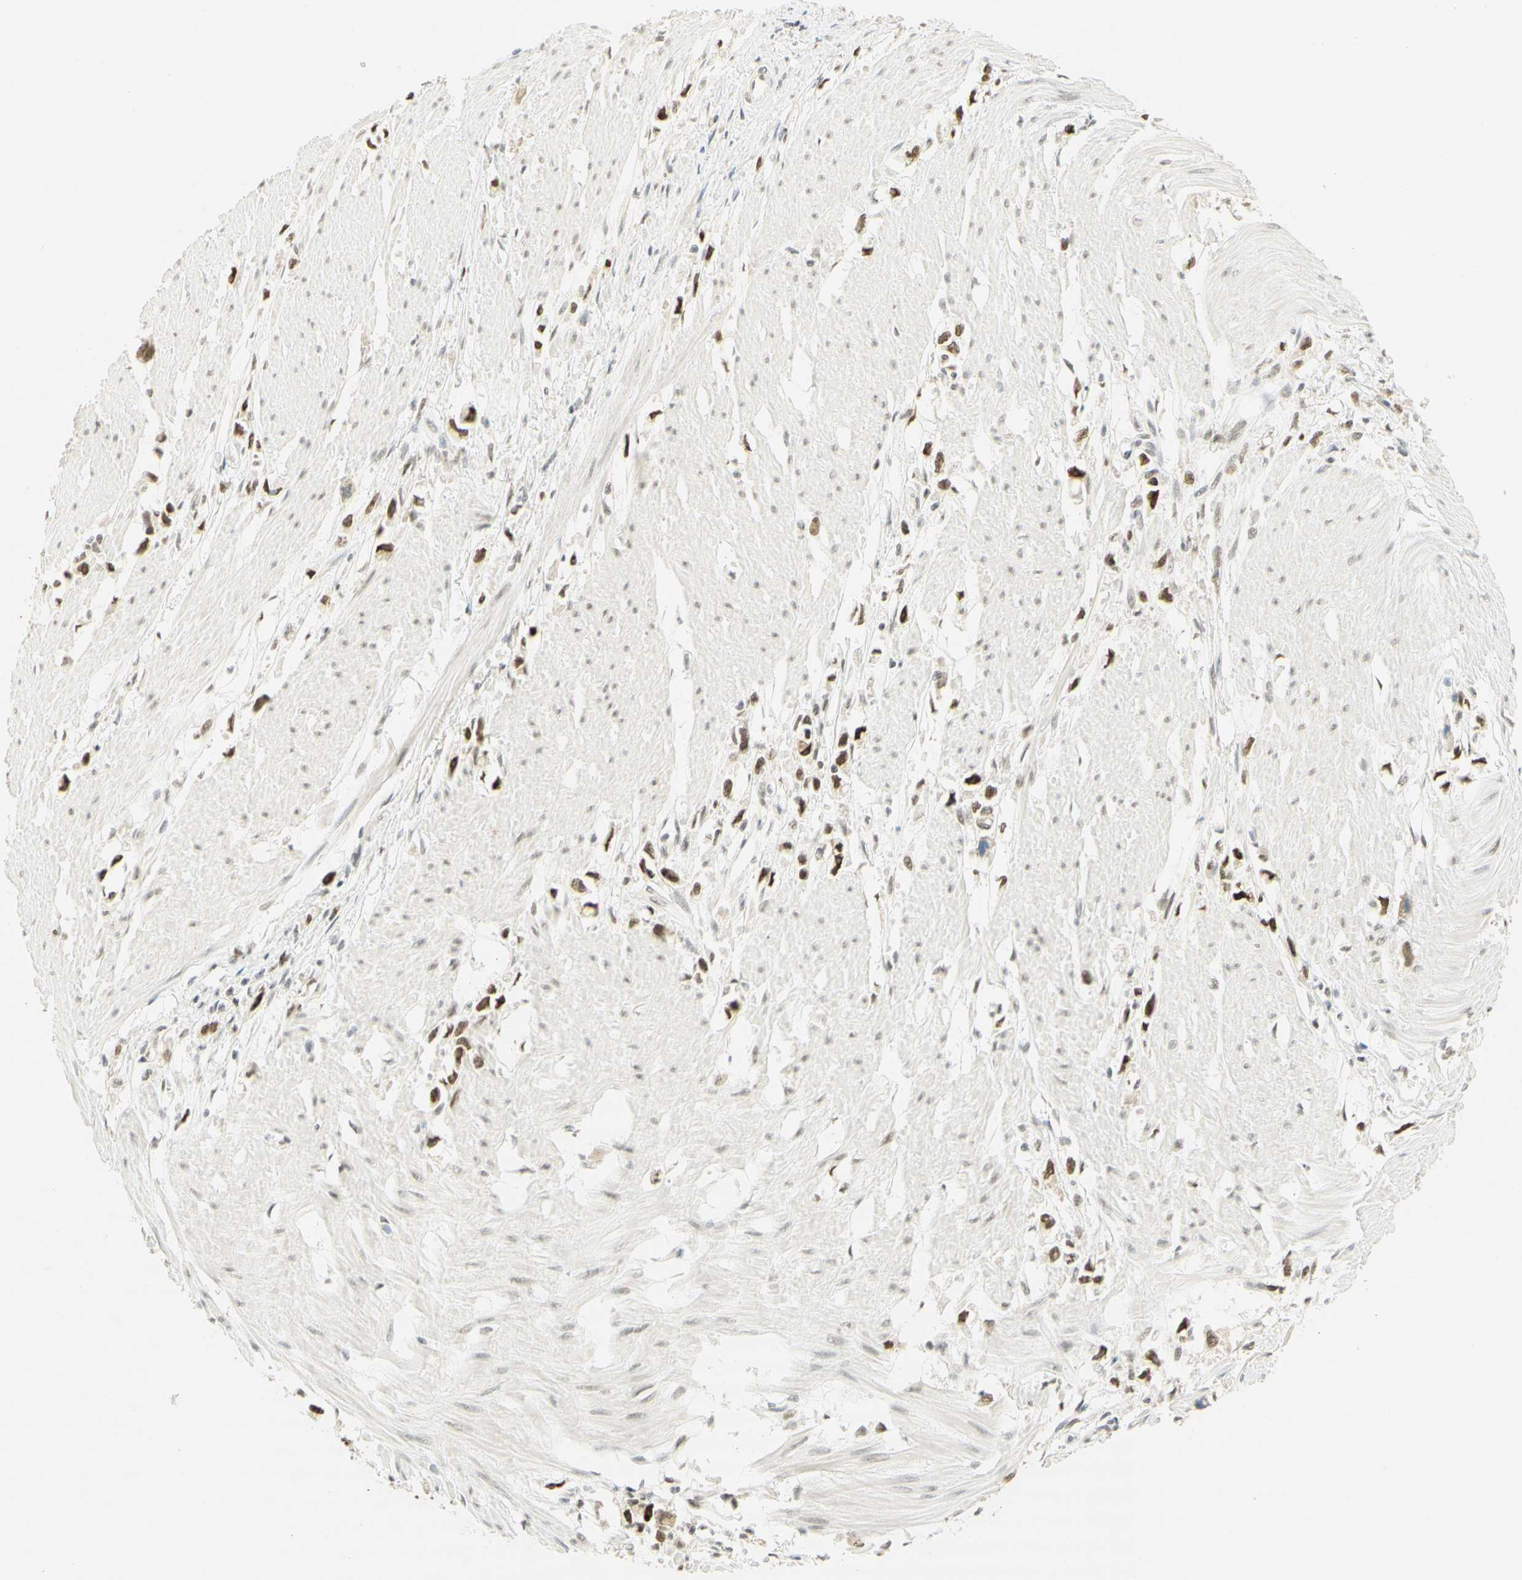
{"staining": {"intensity": "moderate", "quantity": ">75%", "location": "nuclear"}, "tissue": "stomach cancer", "cell_type": "Tumor cells", "image_type": "cancer", "snomed": [{"axis": "morphology", "description": "Adenocarcinoma, NOS"}, {"axis": "topography", "description": "Stomach"}], "caption": "Adenocarcinoma (stomach) tissue exhibits moderate nuclear positivity in approximately >75% of tumor cells, visualized by immunohistochemistry. Nuclei are stained in blue.", "gene": "PMS2", "patient": {"sex": "female", "age": 59}}